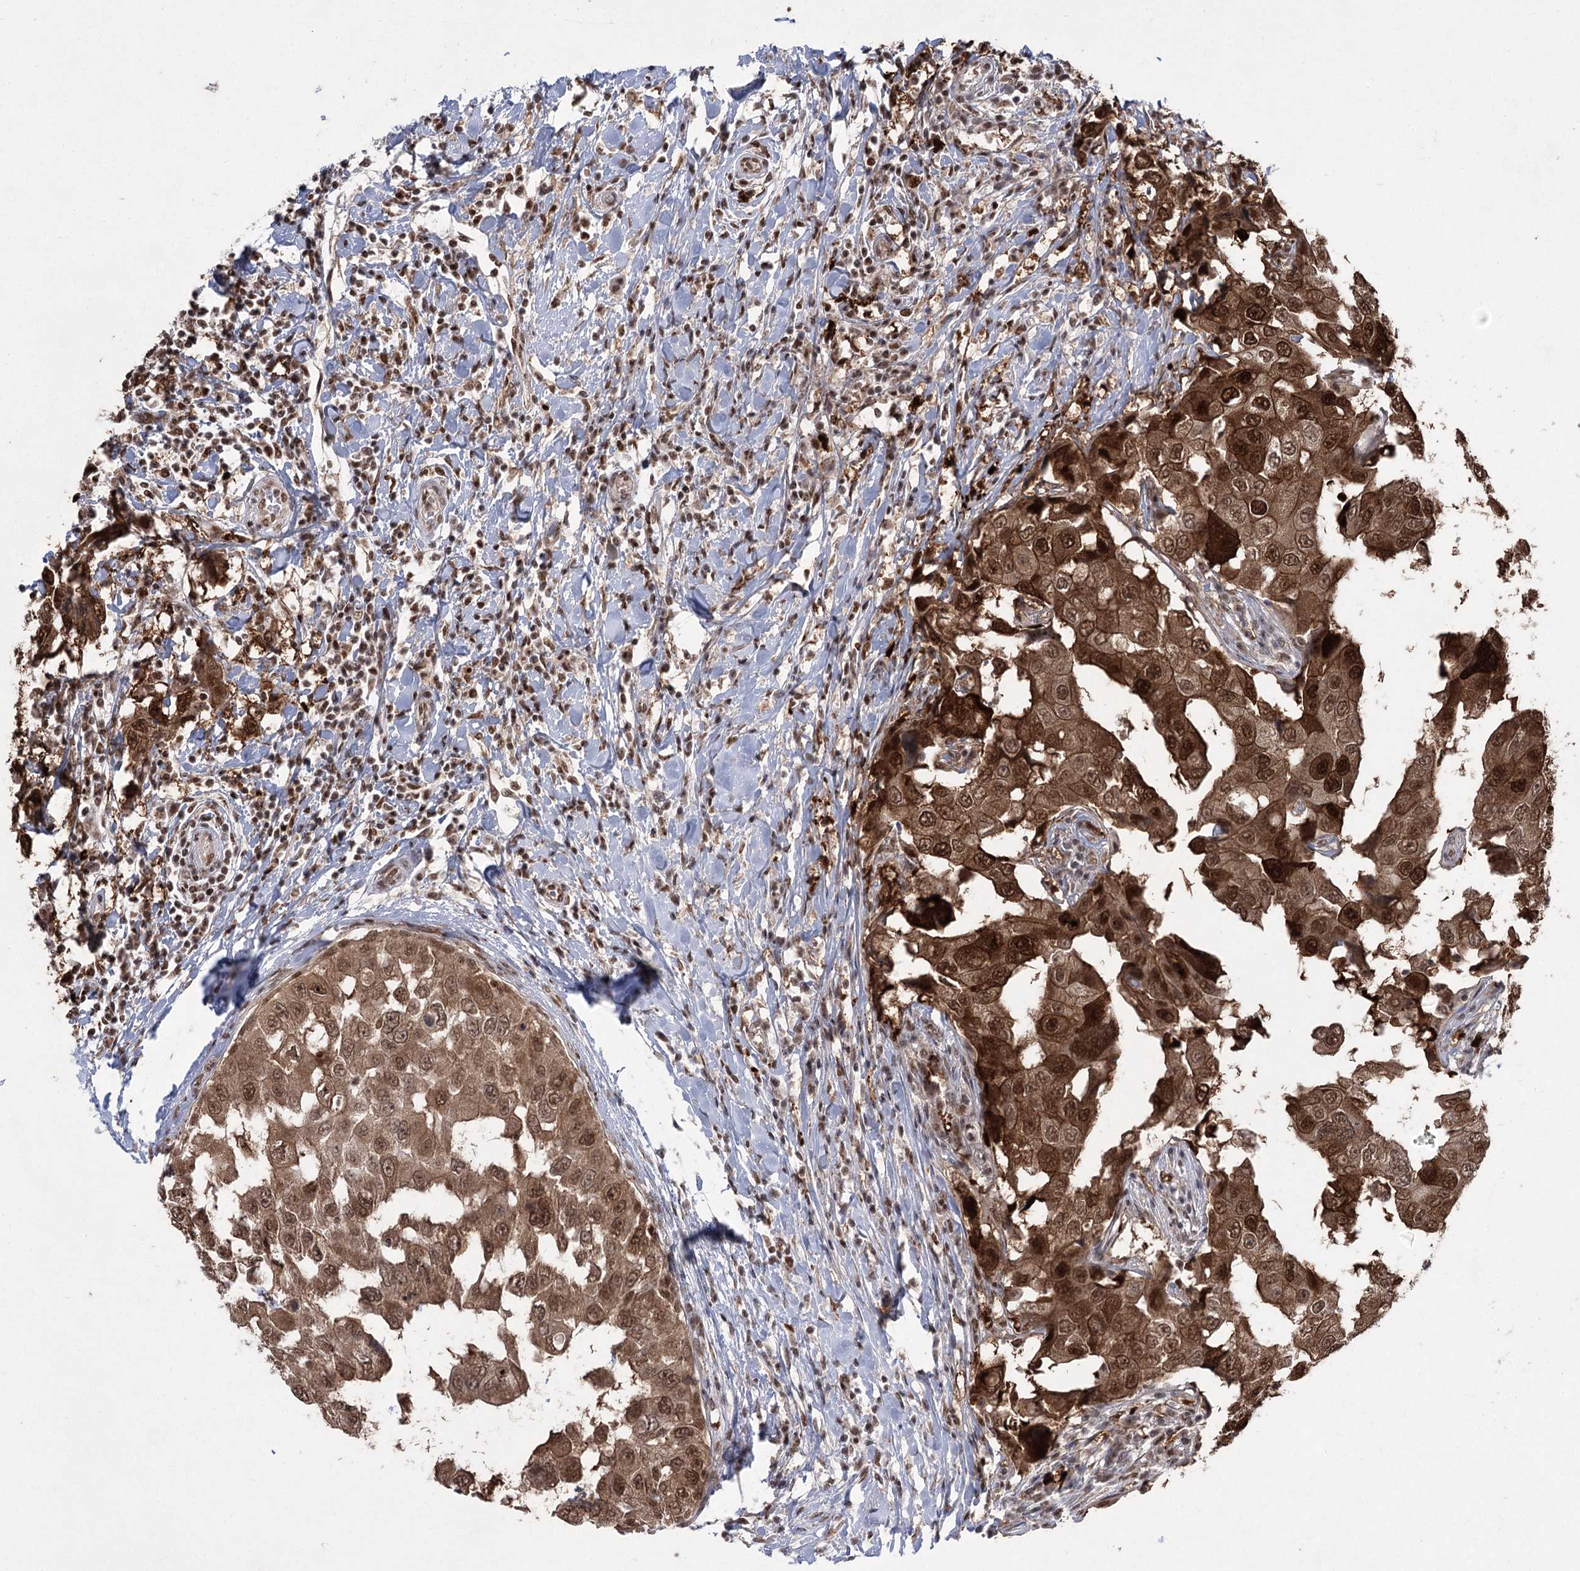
{"staining": {"intensity": "moderate", "quantity": ">75%", "location": "cytoplasmic/membranous,nuclear"}, "tissue": "breast cancer", "cell_type": "Tumor cells", "image_type": "cancer", "snomed": [{"axis": "morphology", "description": "Duct carcinoma"}, {"axis": "topography", "description": "Breast"}], "caption": "There is medium levels of moderate cytoplasmic/membranous and nuclear staining in tumor cells of breast cancer, as demonstrated by immunohistochemical staining (brown color).", "gene": "ZCCHC8", "patient": {"sex": "female", "age": 27}}